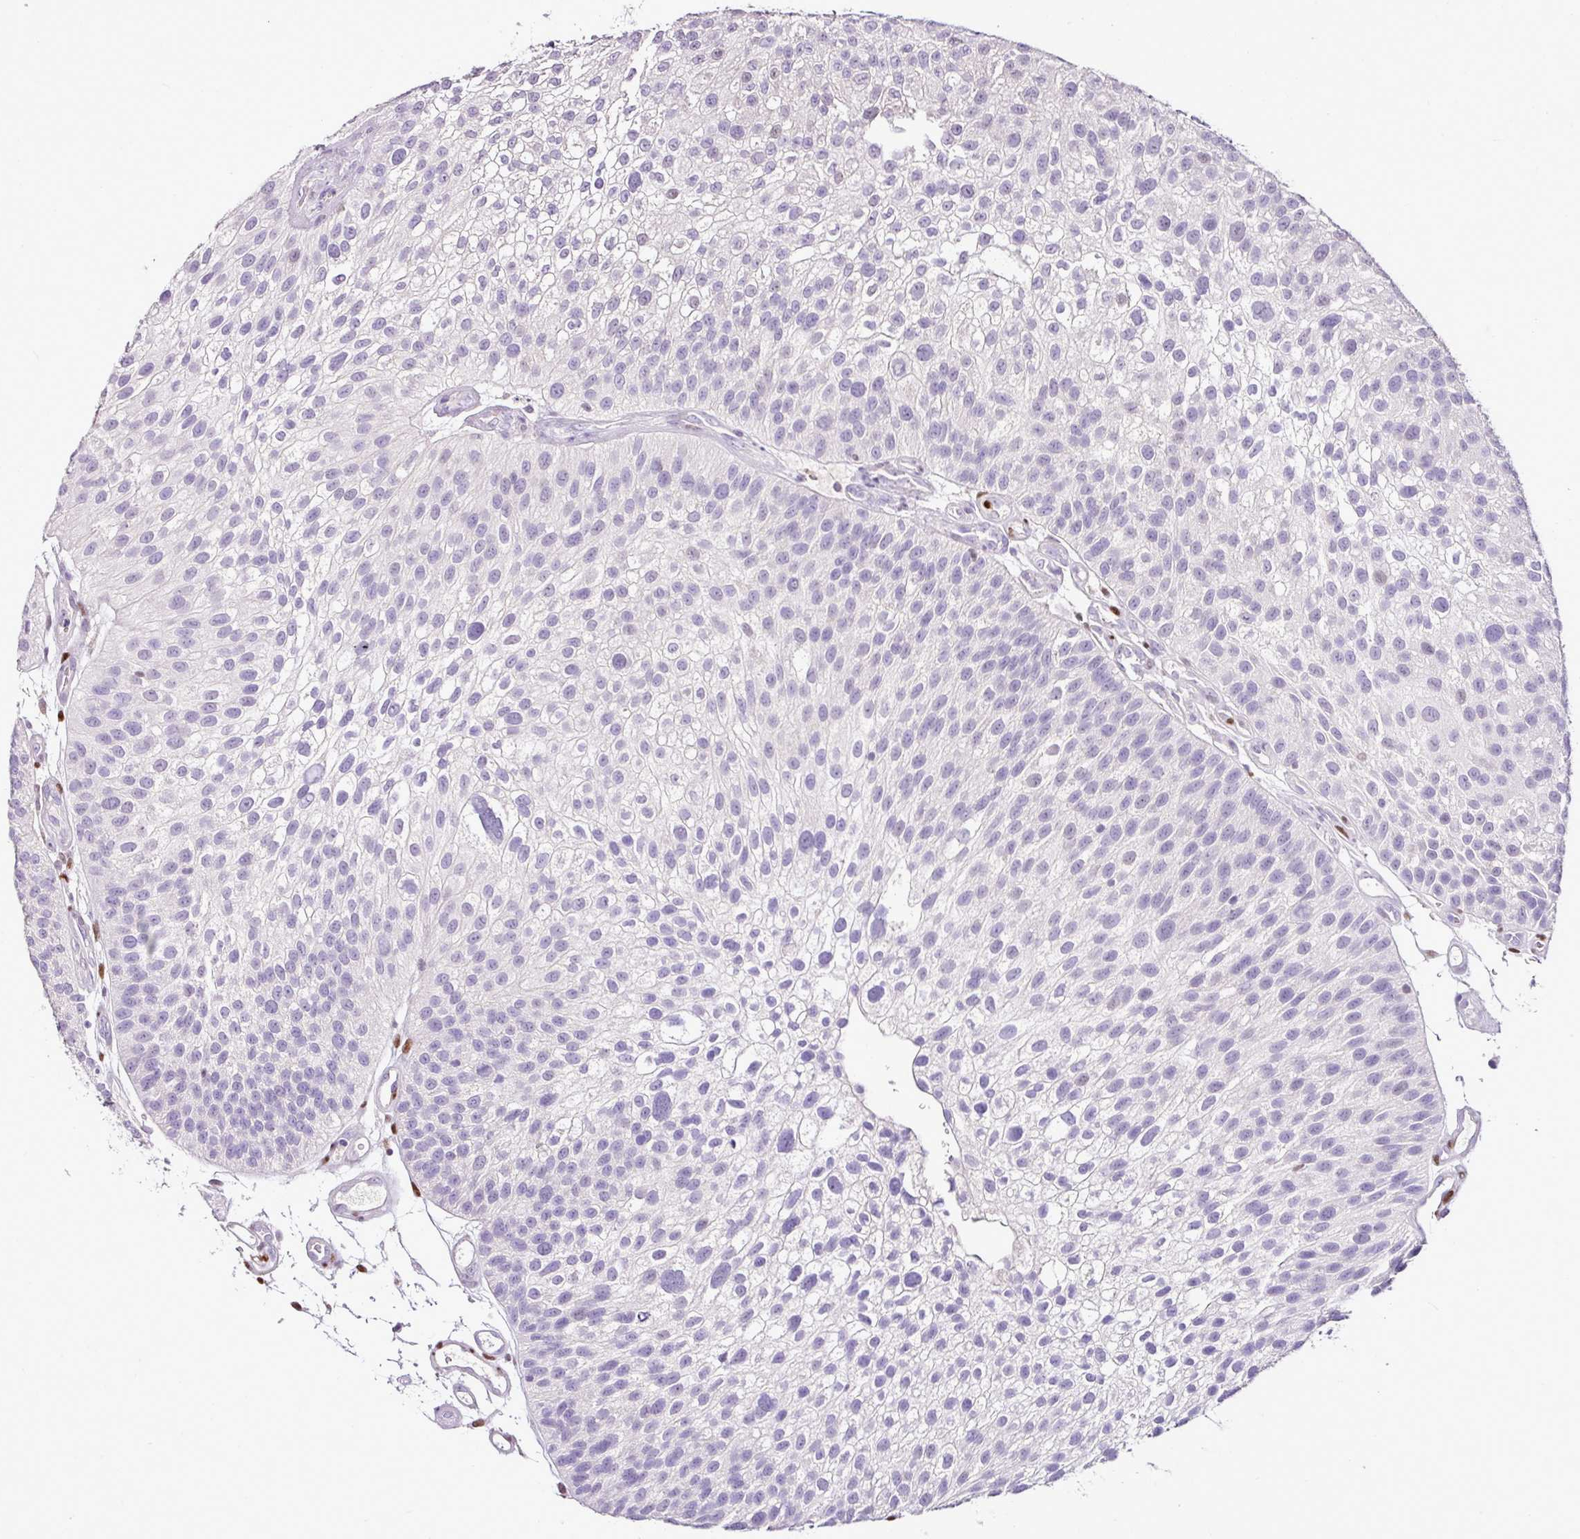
{"staining": {"intensity": "negative", "quantity": "none", "location": "none"}, "tissue": "urothelial cancer", "cell_type": "Tumor cells", "image_type": "cancer", "snomed": [{"axis": "morphology", "description": "Urothelial carcinoma, NOS"}, {"axis": "topography", "description": "Urinary bladder"}], "caption": "This image is of urothelial cancer stained with immunohistochemistry to label a protein in brown with the nuclei are counter-stained blue. There is no positivity in tumor cells.", "gene": "ESR1", "patient": {"sex": "male", "age": 87}}